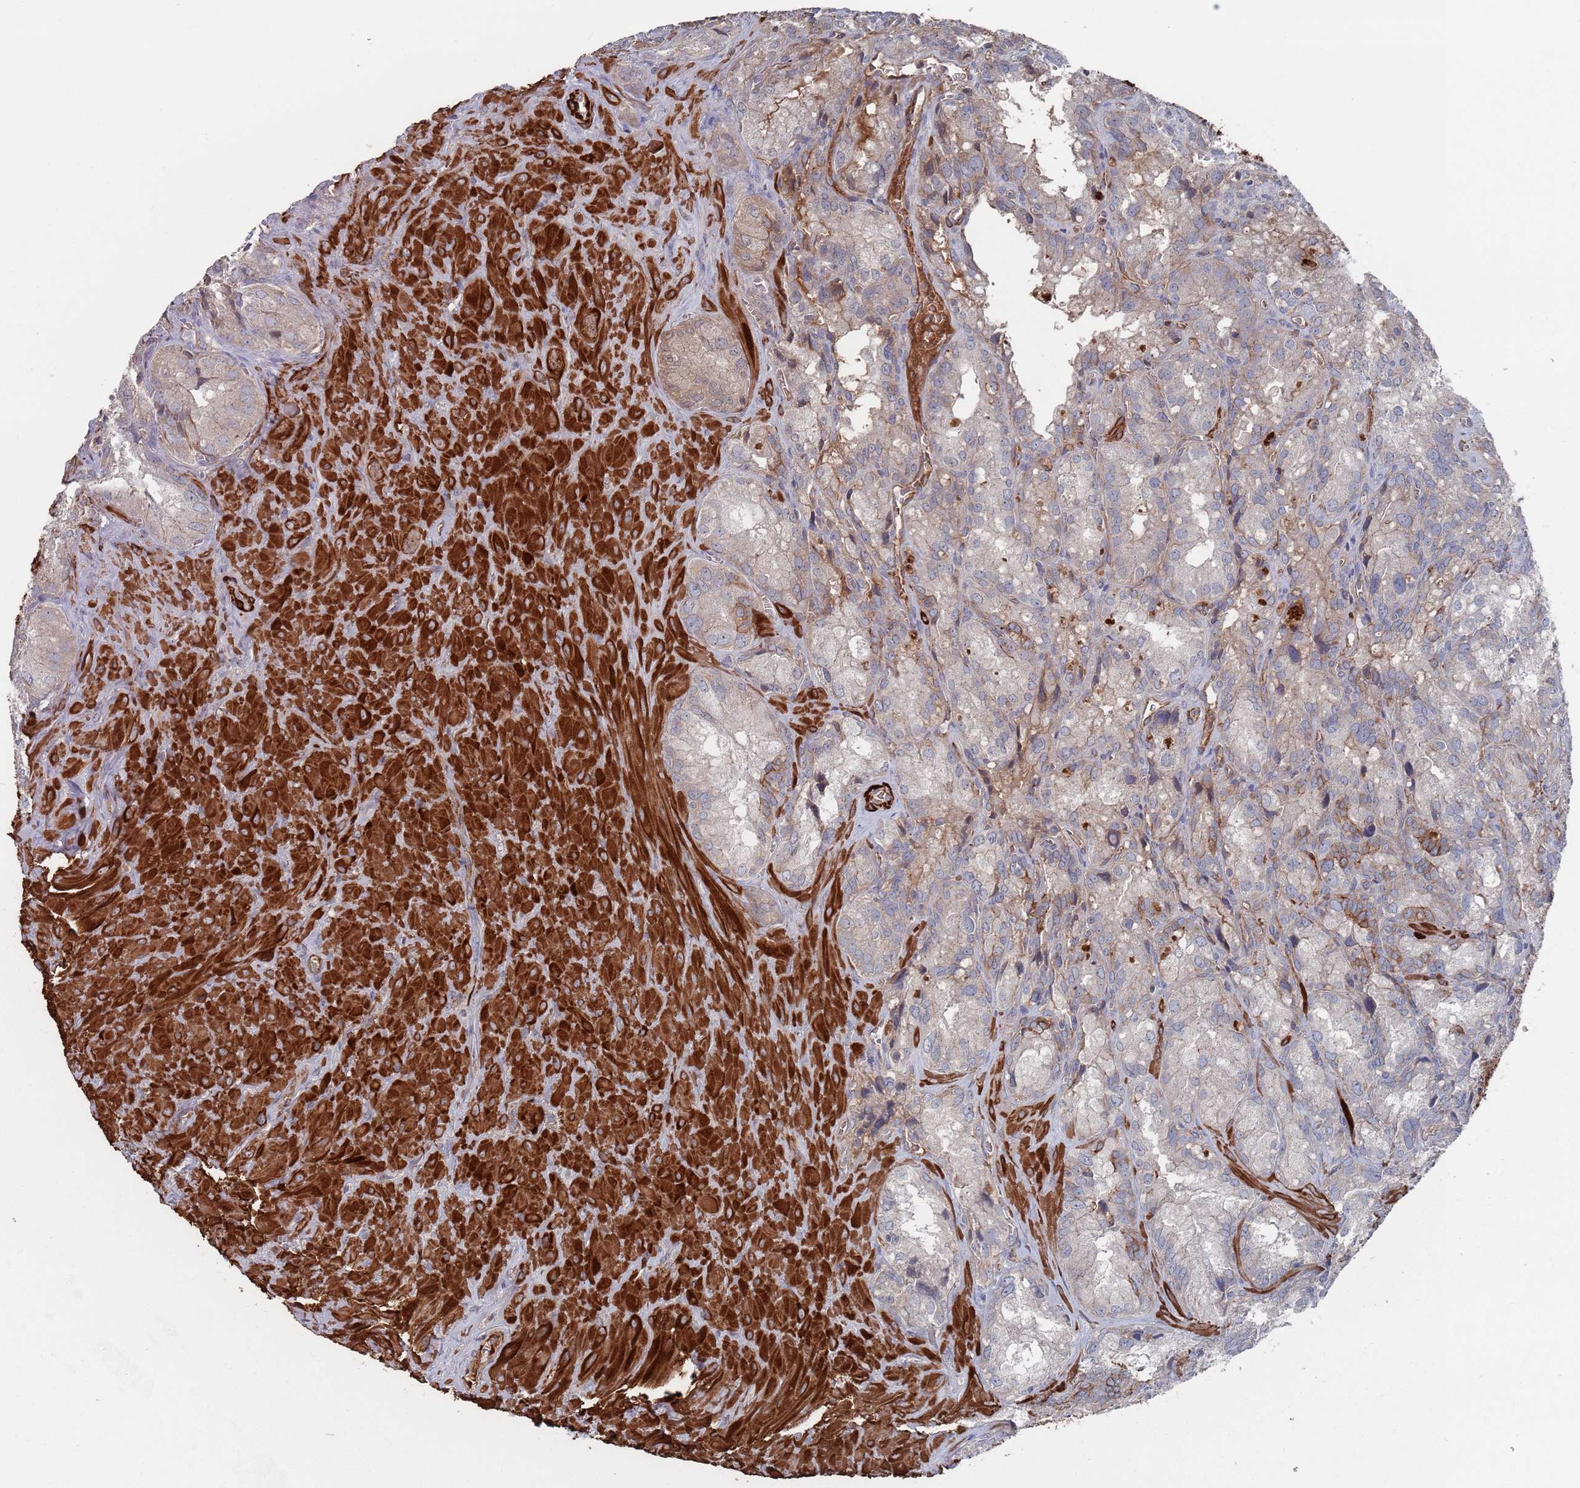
{"staining": {"intensity": "weak", "quantity": "<25%", "location": "cytoplasmic/membranous"}, "tissue": "seminal vesicle", "cell_type": "Glandular cells", "image_type": "normal", "snomed": [{"axis": "morphology", "description": "Normal tissue, NOS"}, {"axis": "topography", "description": "Seminal veicle"}], "caption": "Immunohistochemistry (IHC) of normal seminal vesicle exhibits no staining in glandular cells.", "gene": "PLEKHA4", "patient": {"sex": "male", "age": 62}}